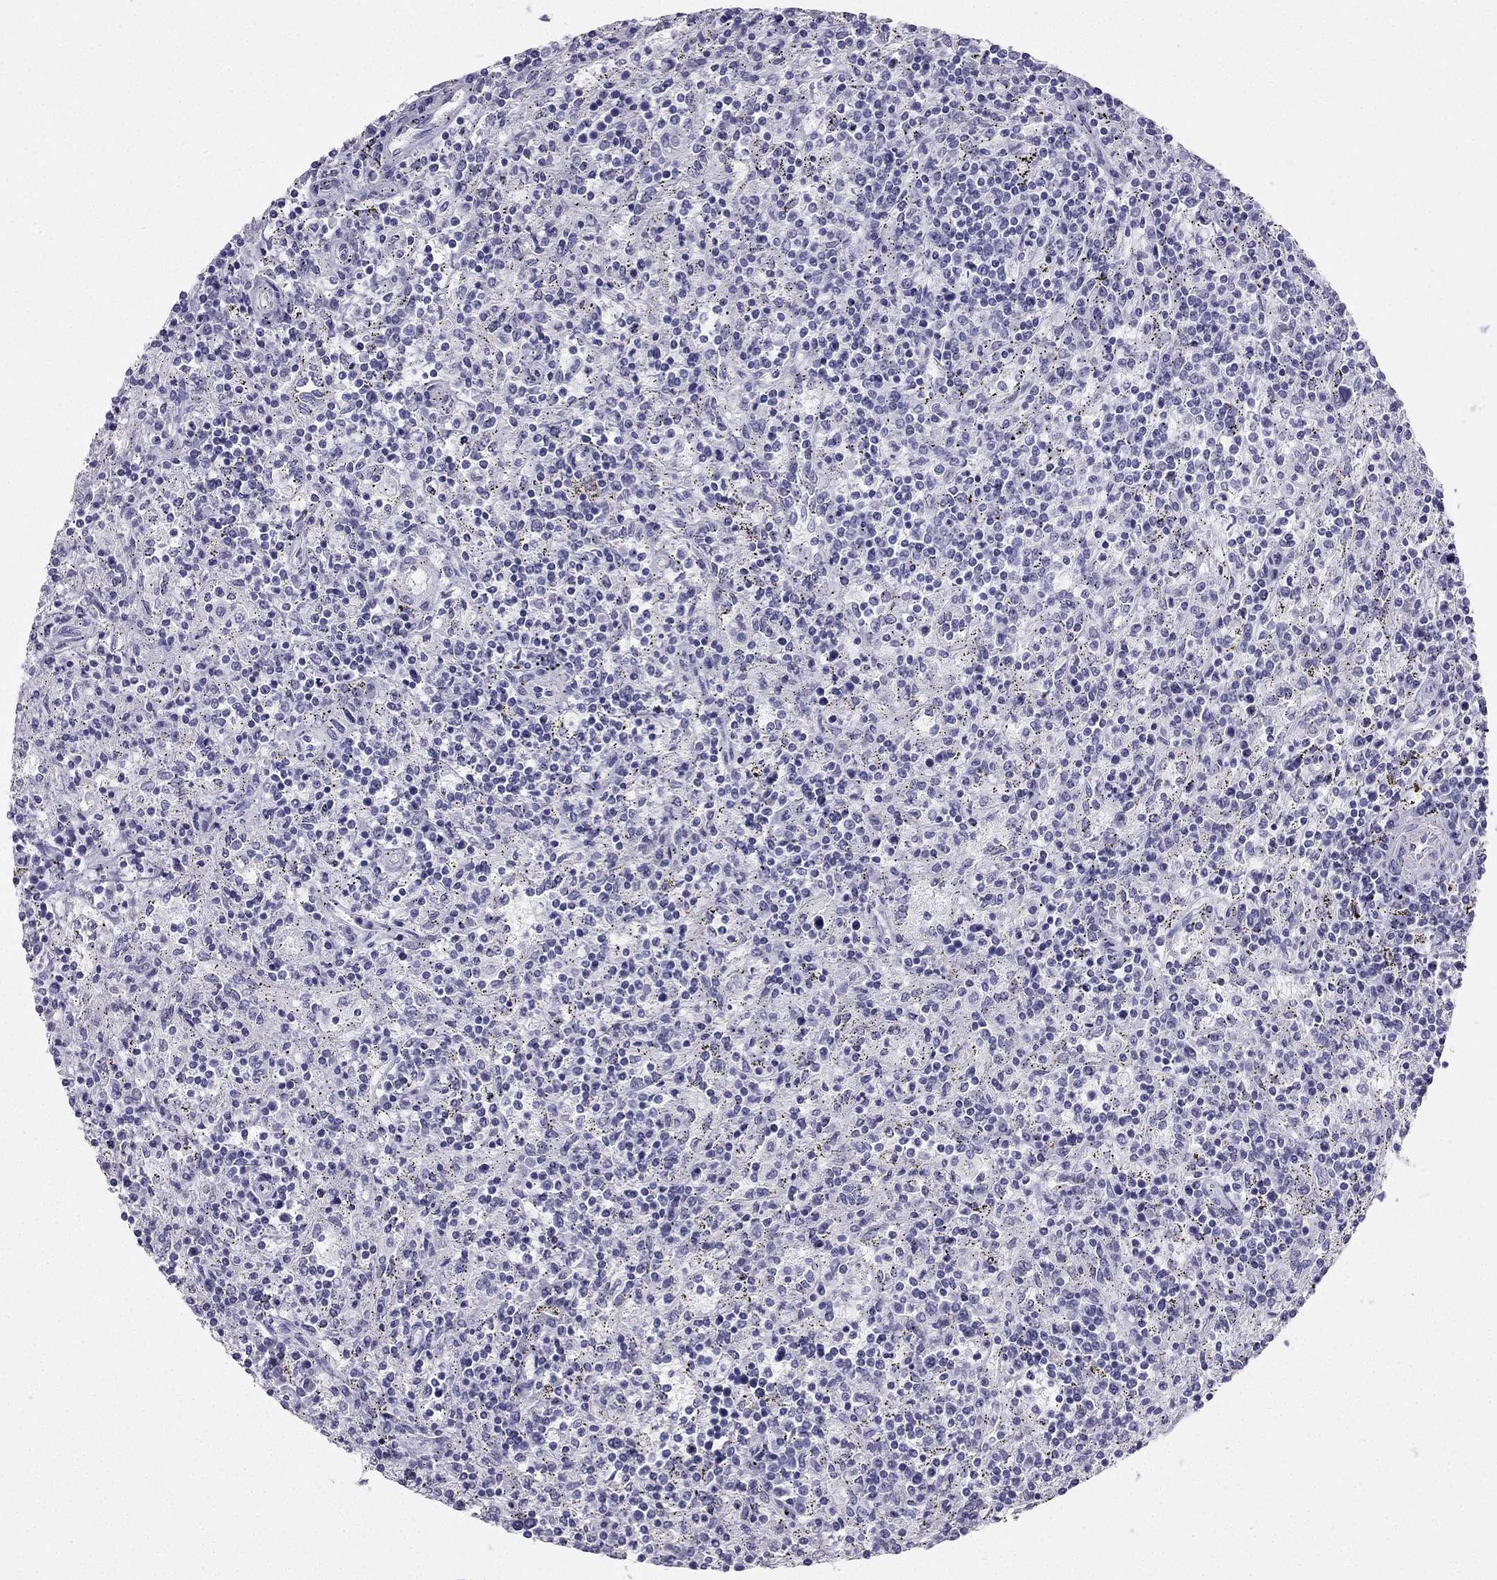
{"staining": {"intensity": "negative", "quantity": "none", "location": "none"}, "tissue": "lymphoma", "cell_type": "Tumor cells", "image_type": "cancer", "snomed": [{"axis": "morphology", "description": "Malignant lymphoma, non-Hodgkin's type, Low grade"}, {"axis": "topography", "description": "Spleen"}], "caption": "Immunohistochemical staining of lymphoma displays no significant positivity in tumor cells. The staining was performed using DAB to visualize the protein expression in brown, while the nuclei were stained in blue with hematoxylin (Magnification: 20x).", "gene": "TFF3", "patient": {"sex": "male", "age": 62}}